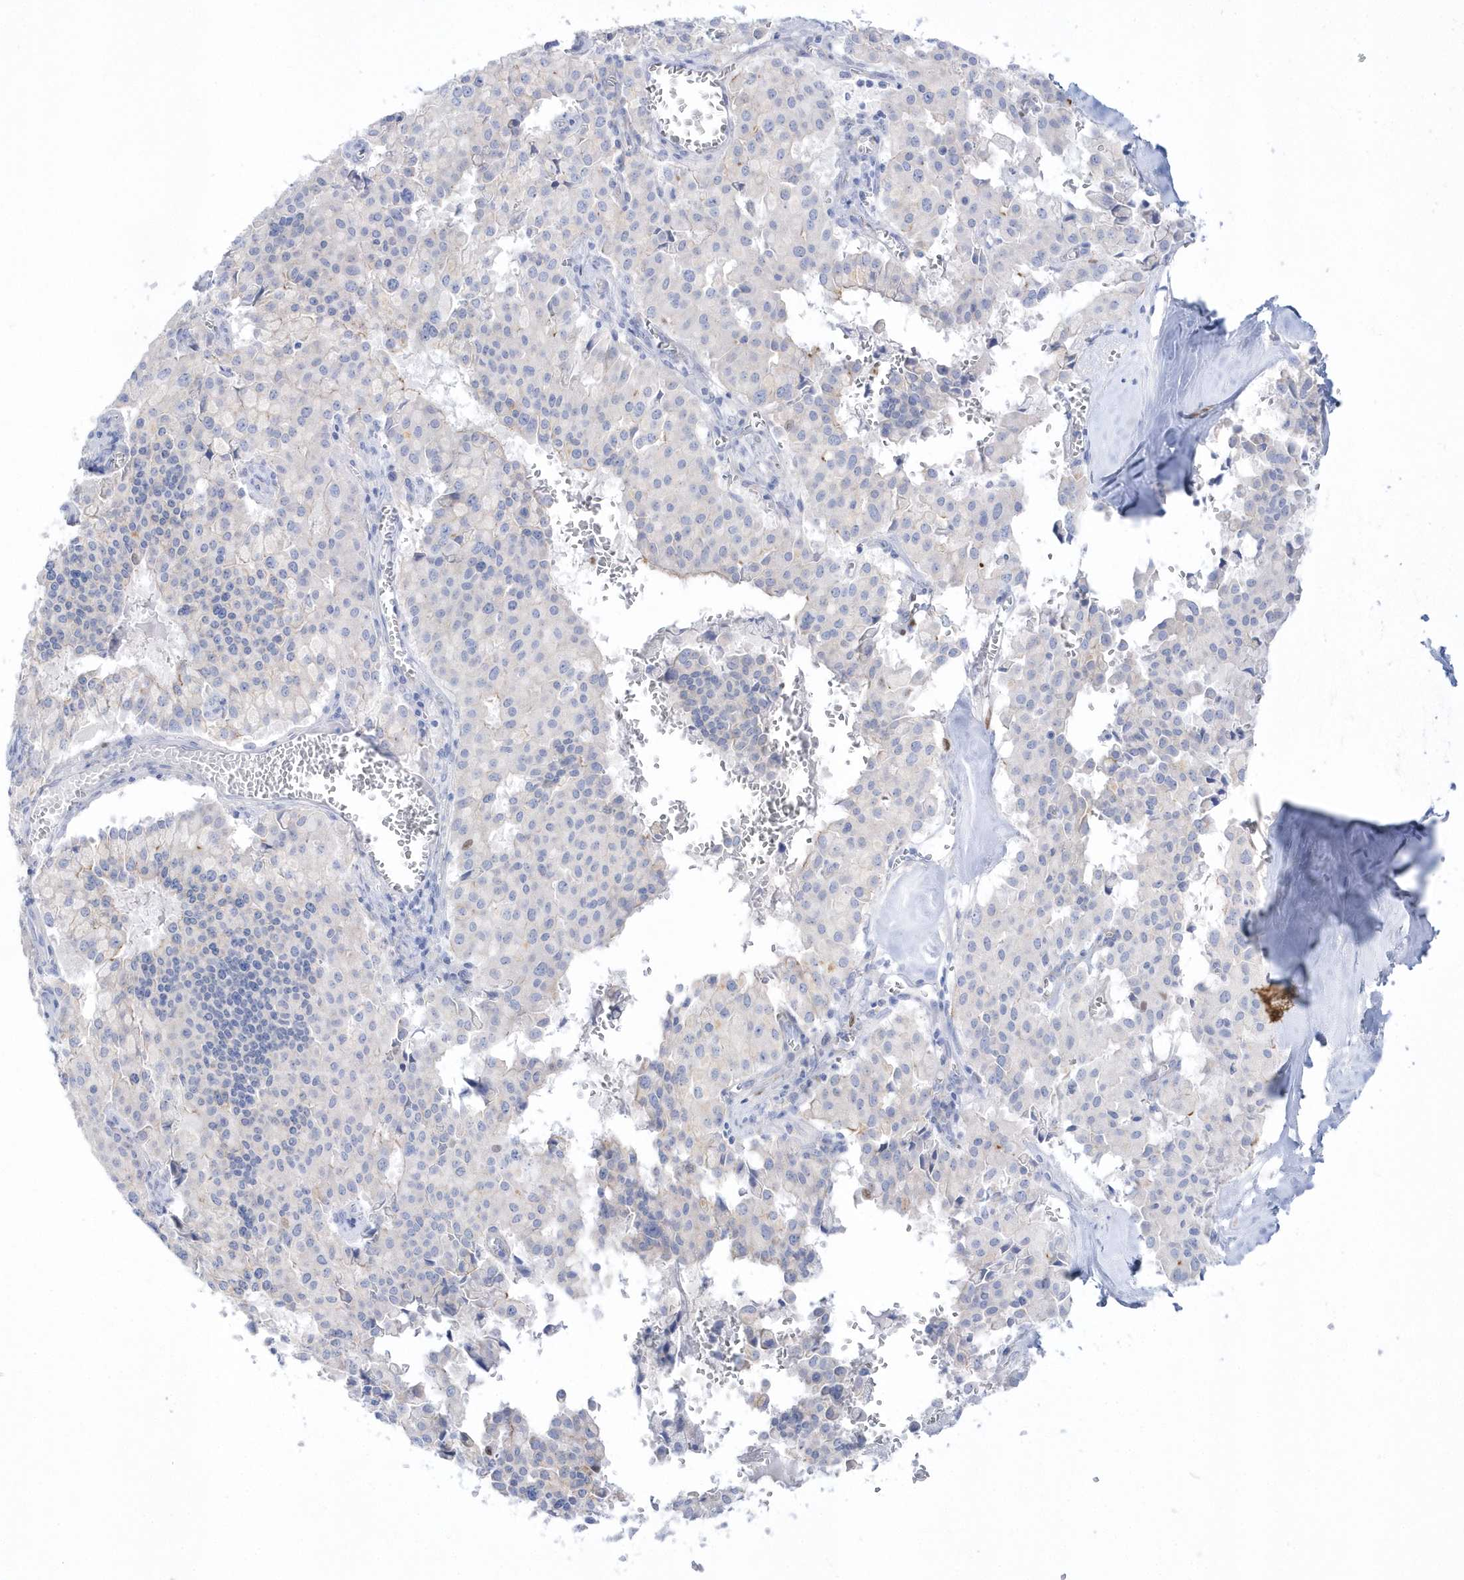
{"staining": {"intensity": "negative", "quantity": "none", "location": "none"}, "tissue": "pancreatic cancer", "cell_type": "Tumor cells", "image_type": "cancer", "snomed": [{"axis": "morphology", "description": "Adenocarcinoma, NOS"}, {"axis": "topography", "description": "Pancreas"}], "caption": "This image is of adenocarcinoma (pancreatic) stained with immunohistochemistry to label a protein in brown with the nuclei are counter-stained blue. There is no expression in tumor cells.", "gene": "TMCO6", "patient": {"sex": "male", "age": 65}}